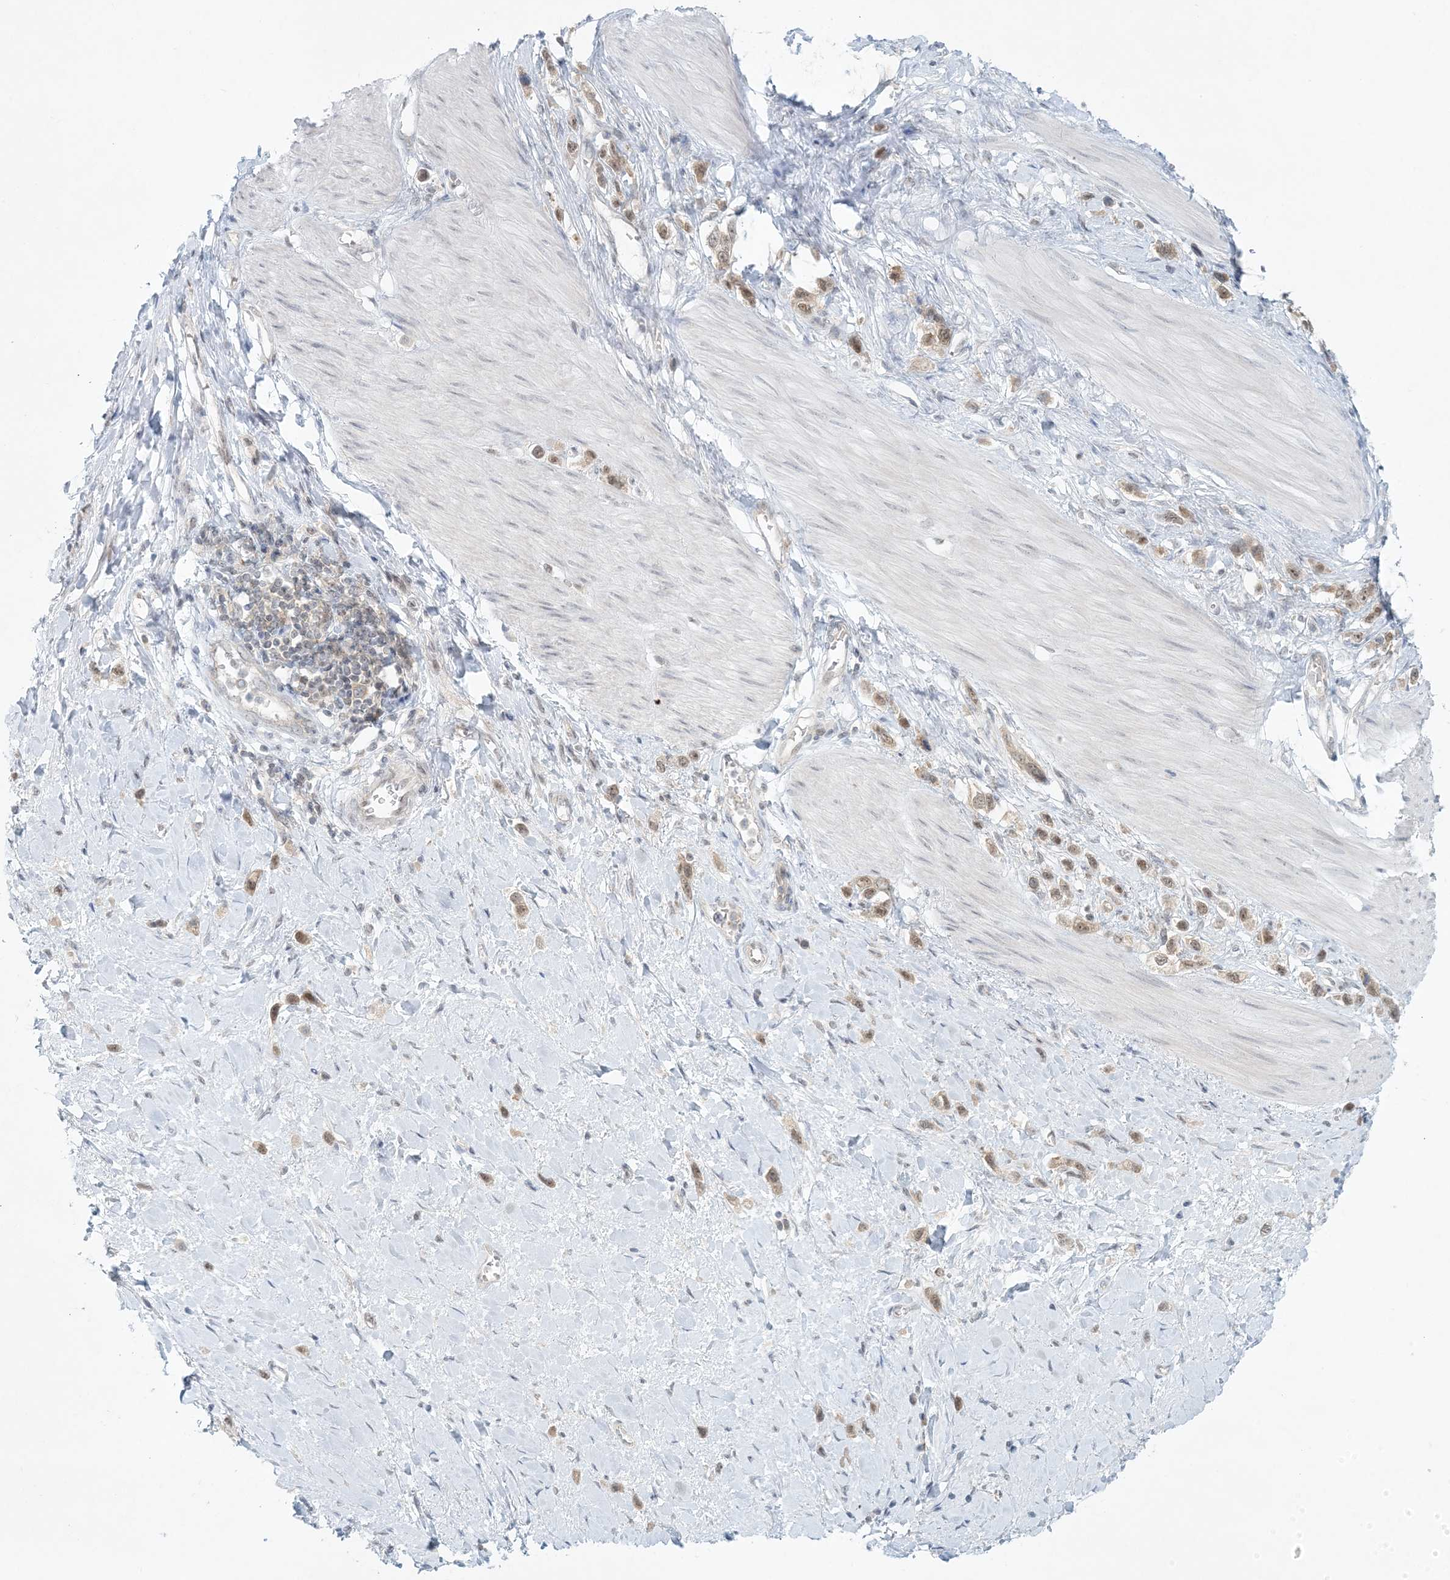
{"staining": {"intensity": "moderate", "quantity": ">75%", "location": "nuclear"}, "tissue": "stomach cancer", "cell_type": "Tumor cells", "image_type": "cancer", "snomed": [{"axis": "morphology", "description": "Adenocarcinoma, NOS"}, {"axis": "topography", "description": "Stomach"}], "caption": "A brown stain labels moderate nuclear expression of a protein in stomach adenocarcinoma tumor cells.", "gene": "OBI1", "patient": {"sex": "female", "age": 65}}